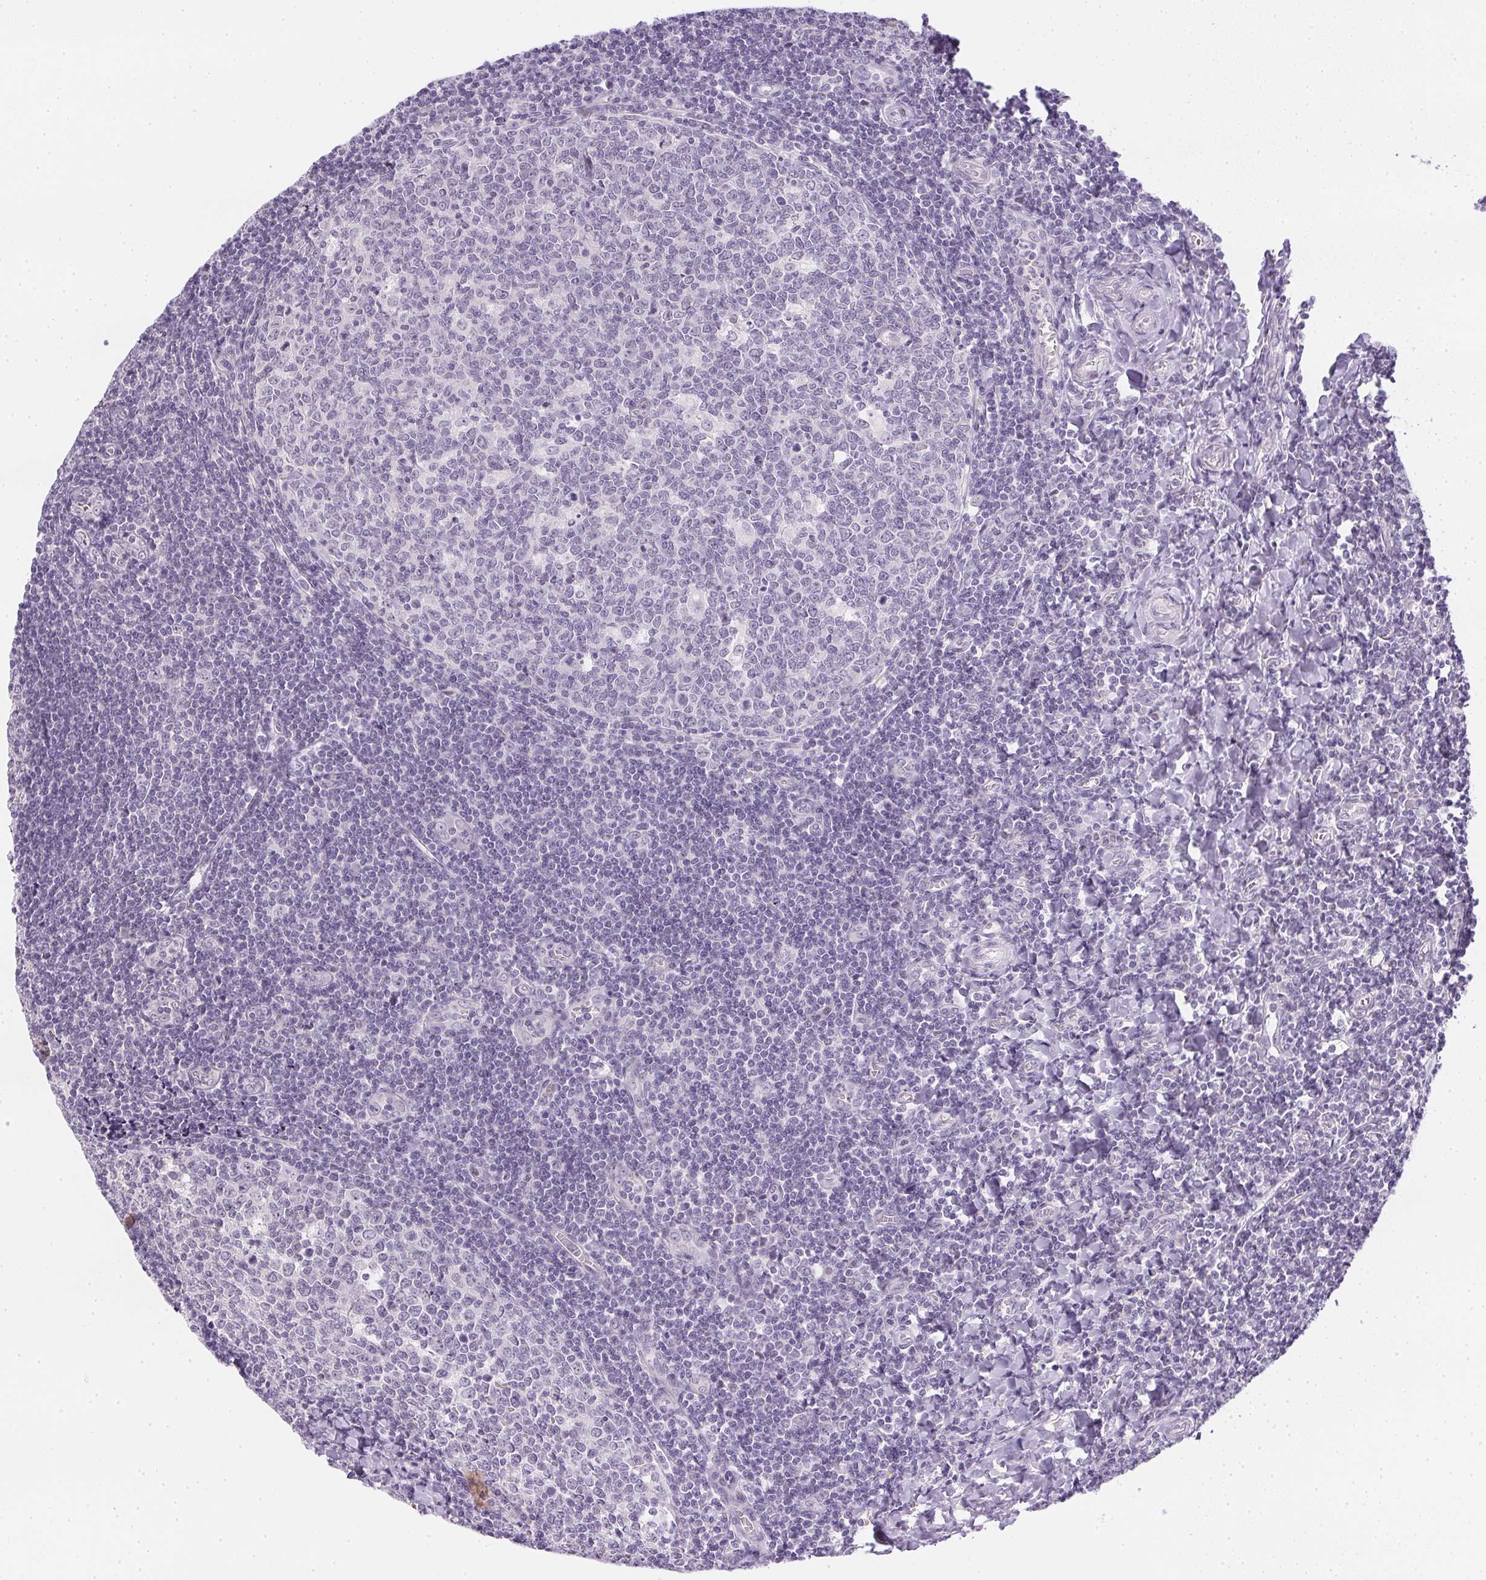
{"staining": {"intensity": "negative", "quantity": "none", "location": "none"}, "tissue": "tonsil", "cell_type": "Germinal center cells", "image_type": "normal", "snomed": [{"axis": "morphology", "description": "Normal tissue, NOS"}, {"axis": "morphology", "description": "Inflammation, NOS"}, {"axis": "topography", "description": "Tonsil"}], "caption": "High magnification brightfield microscopy of normal tonsil stained with DAB (brown) and counterstained with hematoxylin (blue): germinal center cells show no significant positivity.", "gene": "GSDMC", "patient": {"sex": "female", "age": 31}}